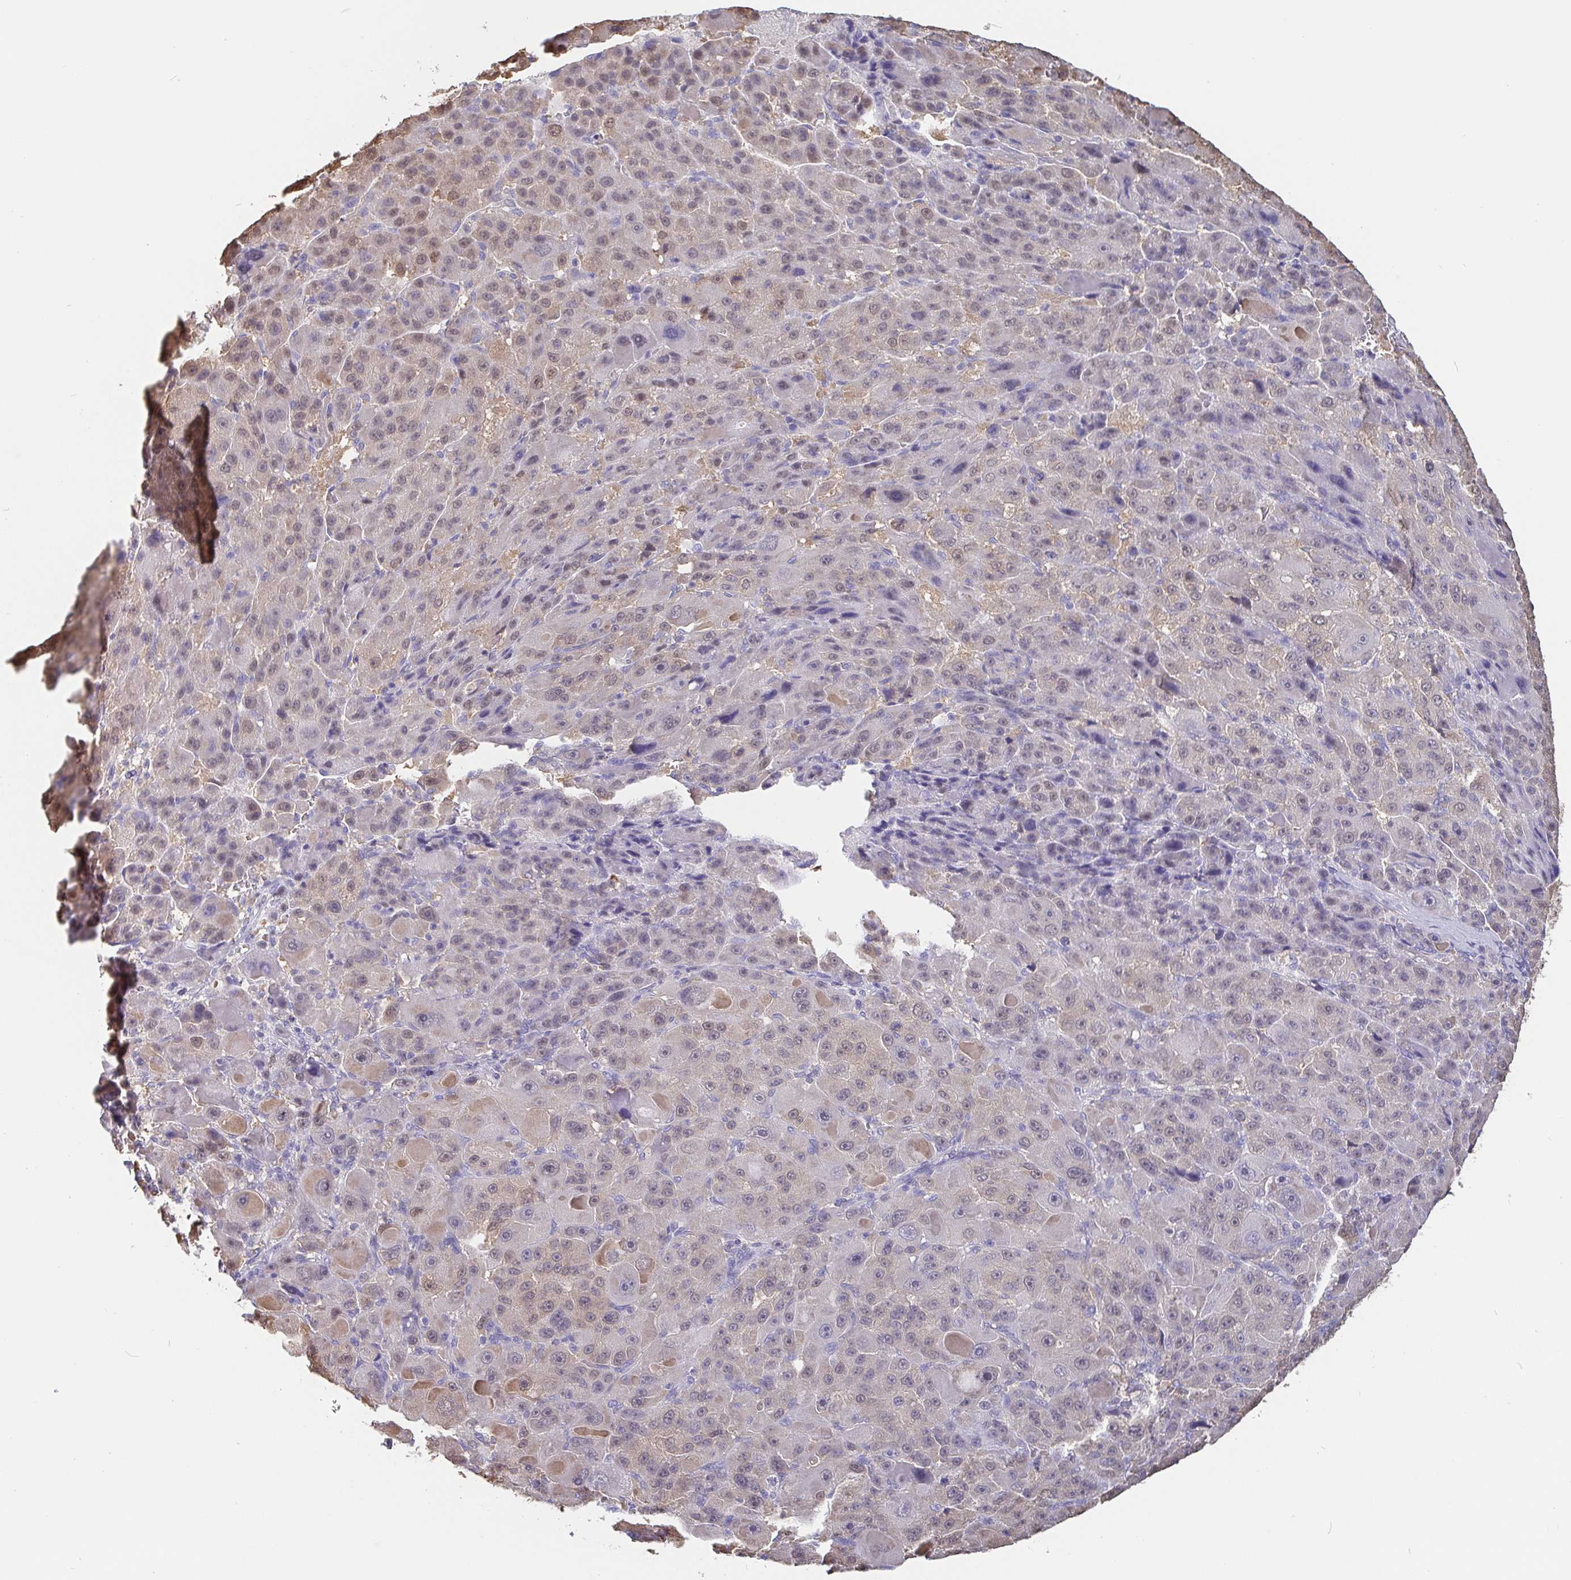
{"staining": {"intensity": "weak", "quantity": "<25%", "location": "nuclear"}, "tissue": "liver cancer", "cell_type": "Tumor cells", "image_type": "cancer", "snomed": [{"axis": "morphology", "description": "Carcinoma, Hepatocellular, NOS"}, {"axis": "topography", "description": "Liver"}], "caption": "This is an IHC photomicrograph of hepatocellular carcinoma (liver). There is no expression in tumor cells.", "gene": "IDH1", "patient": {"sex": "male", "age": 76}}